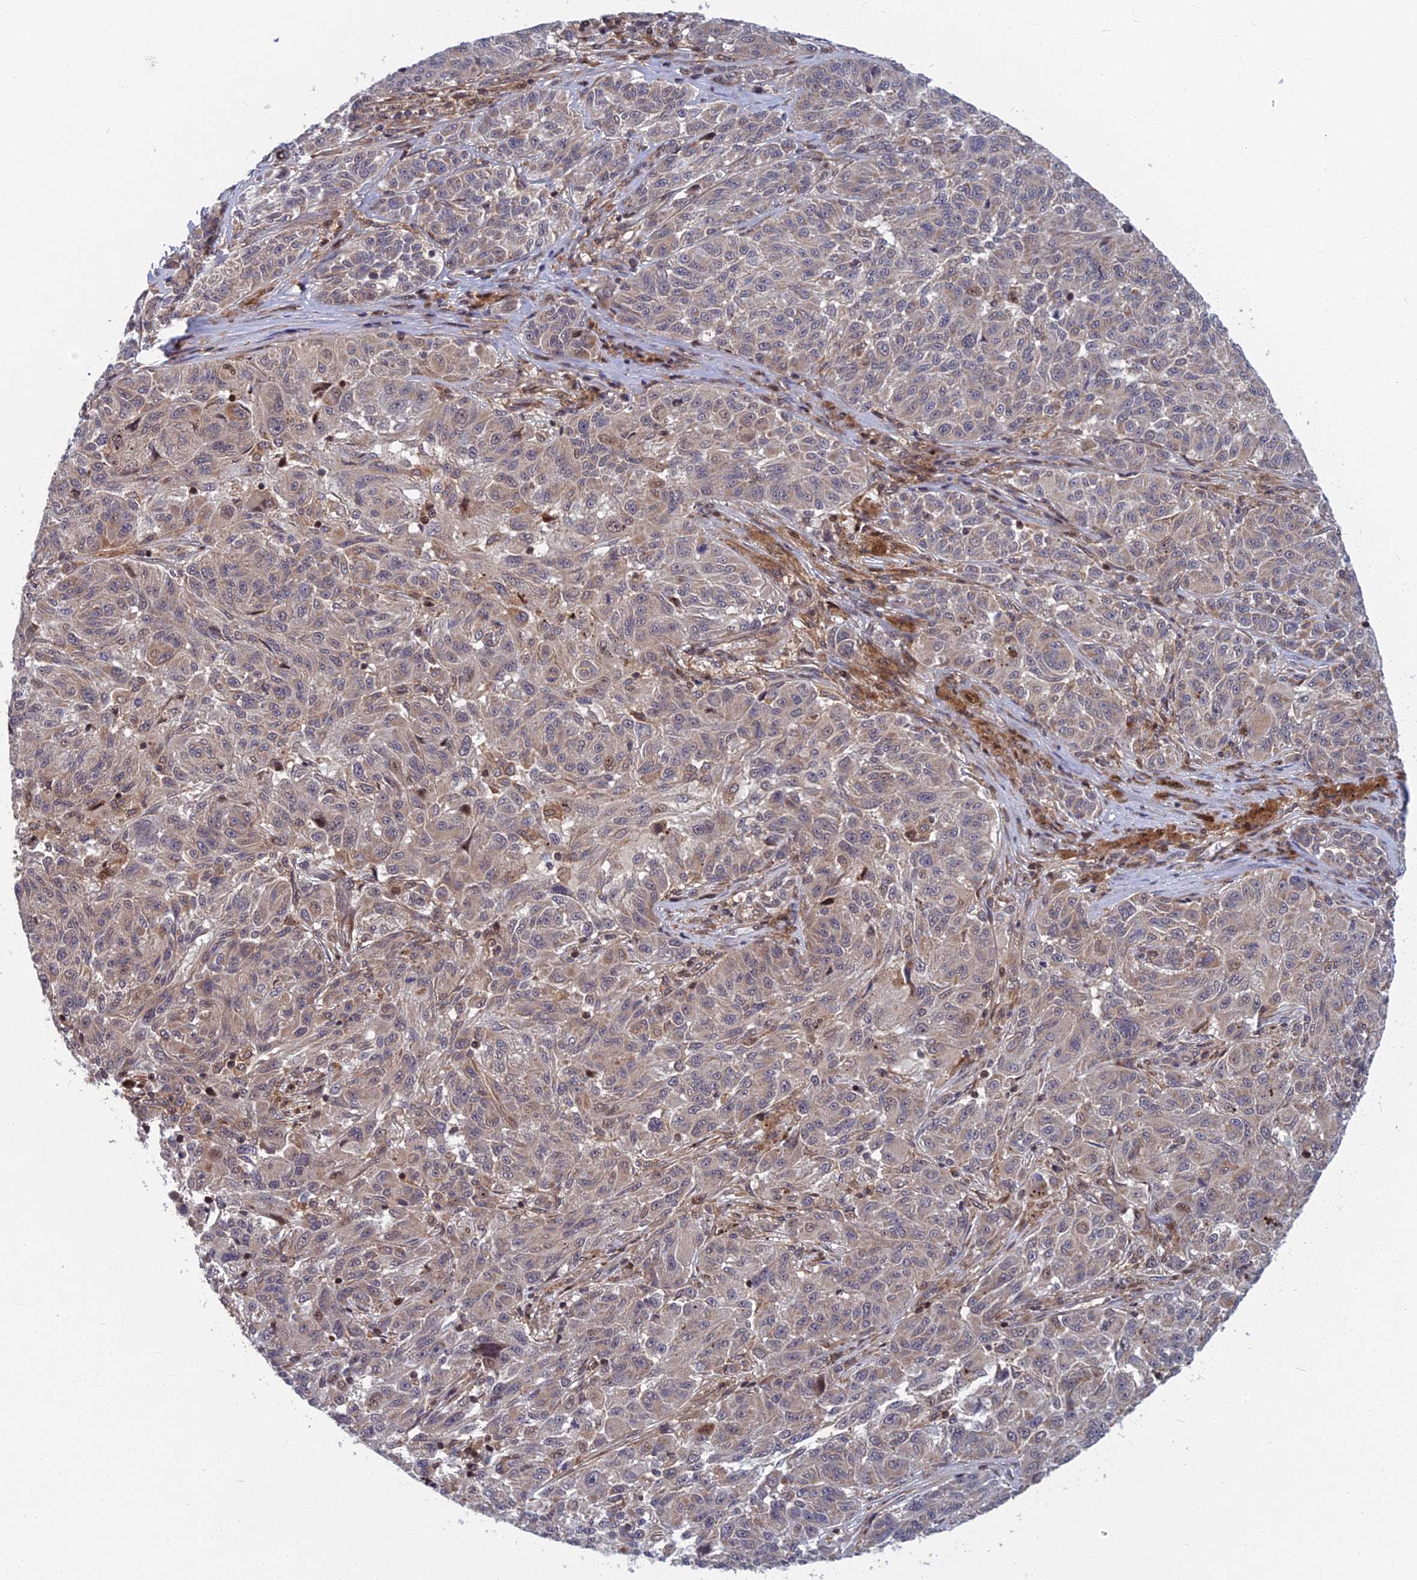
{"staining": {"intensity": "moderate", "quantity": "25%-75%", "location": "cytoplasmic/membranous,nuclear"}, "tissue": "melanoma", "cell_type": "Tumor cells", "image_type": "cancer", "snomed": [{"axis": "morphology", "description": "Malignant melanoma, NOS"}, {"axis": "topography", "description": "Skin"}], "caption": "This photomicrograph demonstrates melanoma stained with immunohistochemistry to label a protein in brown. The cytoplasmic/membranous and nuclear of tumor cells show moderate positivity for the protein. Nuclei are counter-stained blue.", "gene": "COMMD2", "patient": {"sex": "male", "age": 53}}